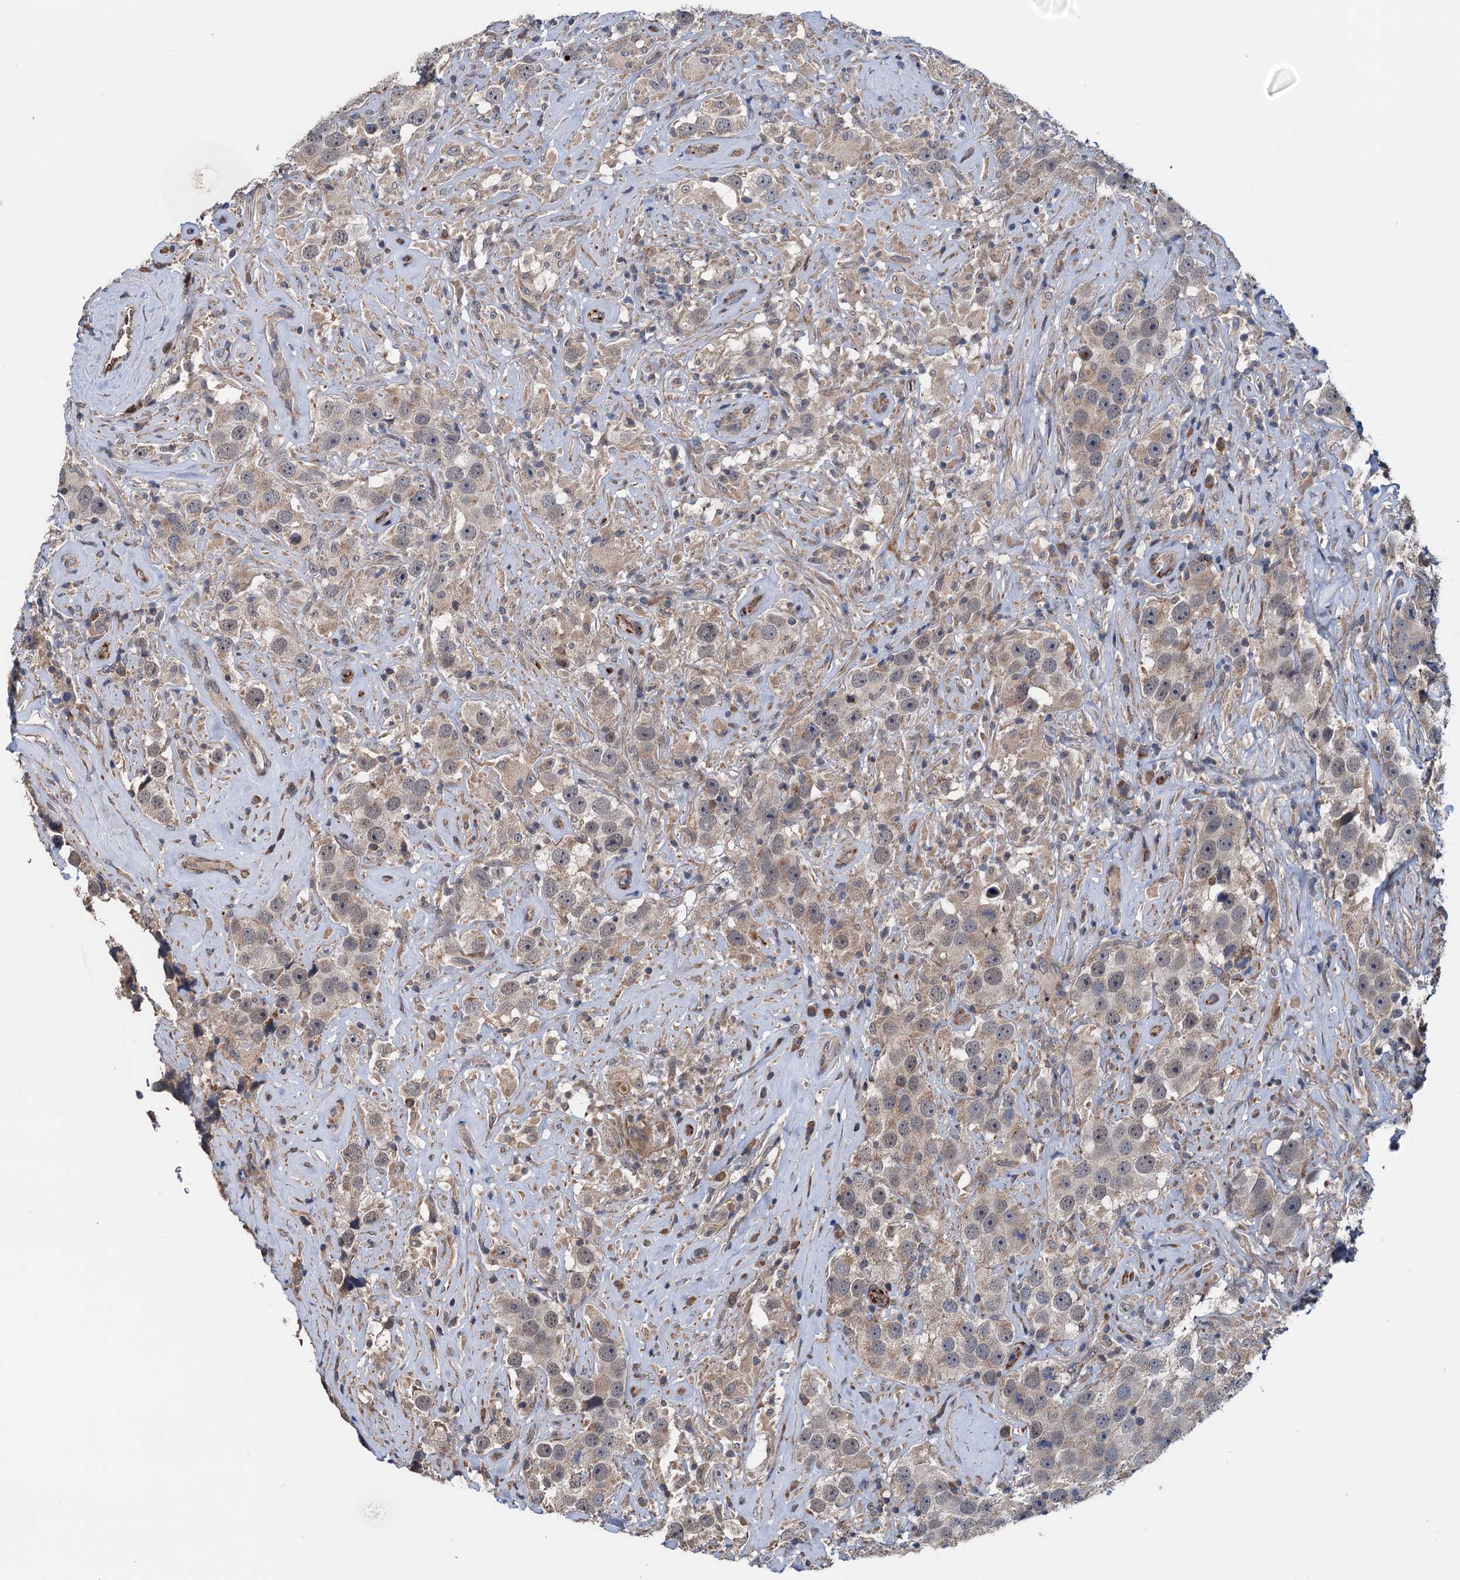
{"staining": {"intensity": "weak", "quantity": ">75%", "location": "cytoplasmic/membranous"}, "tissue": "testis cancer", "cell_type": "Tumor cells", "image_type": "cancer", "snomed": [{"axis": "morphology", "description": "Seminoma, NOS"}, {"axis": "topography", "description": "Testis"}], "caption": "This micrograph demonstrates IHC staining of testis cancer, with low weak cytoplasmic/membranous expression in about >75% of tumor cells.", "gene": "ELAC1", "patient": {"sex": "male", "age": 49}}